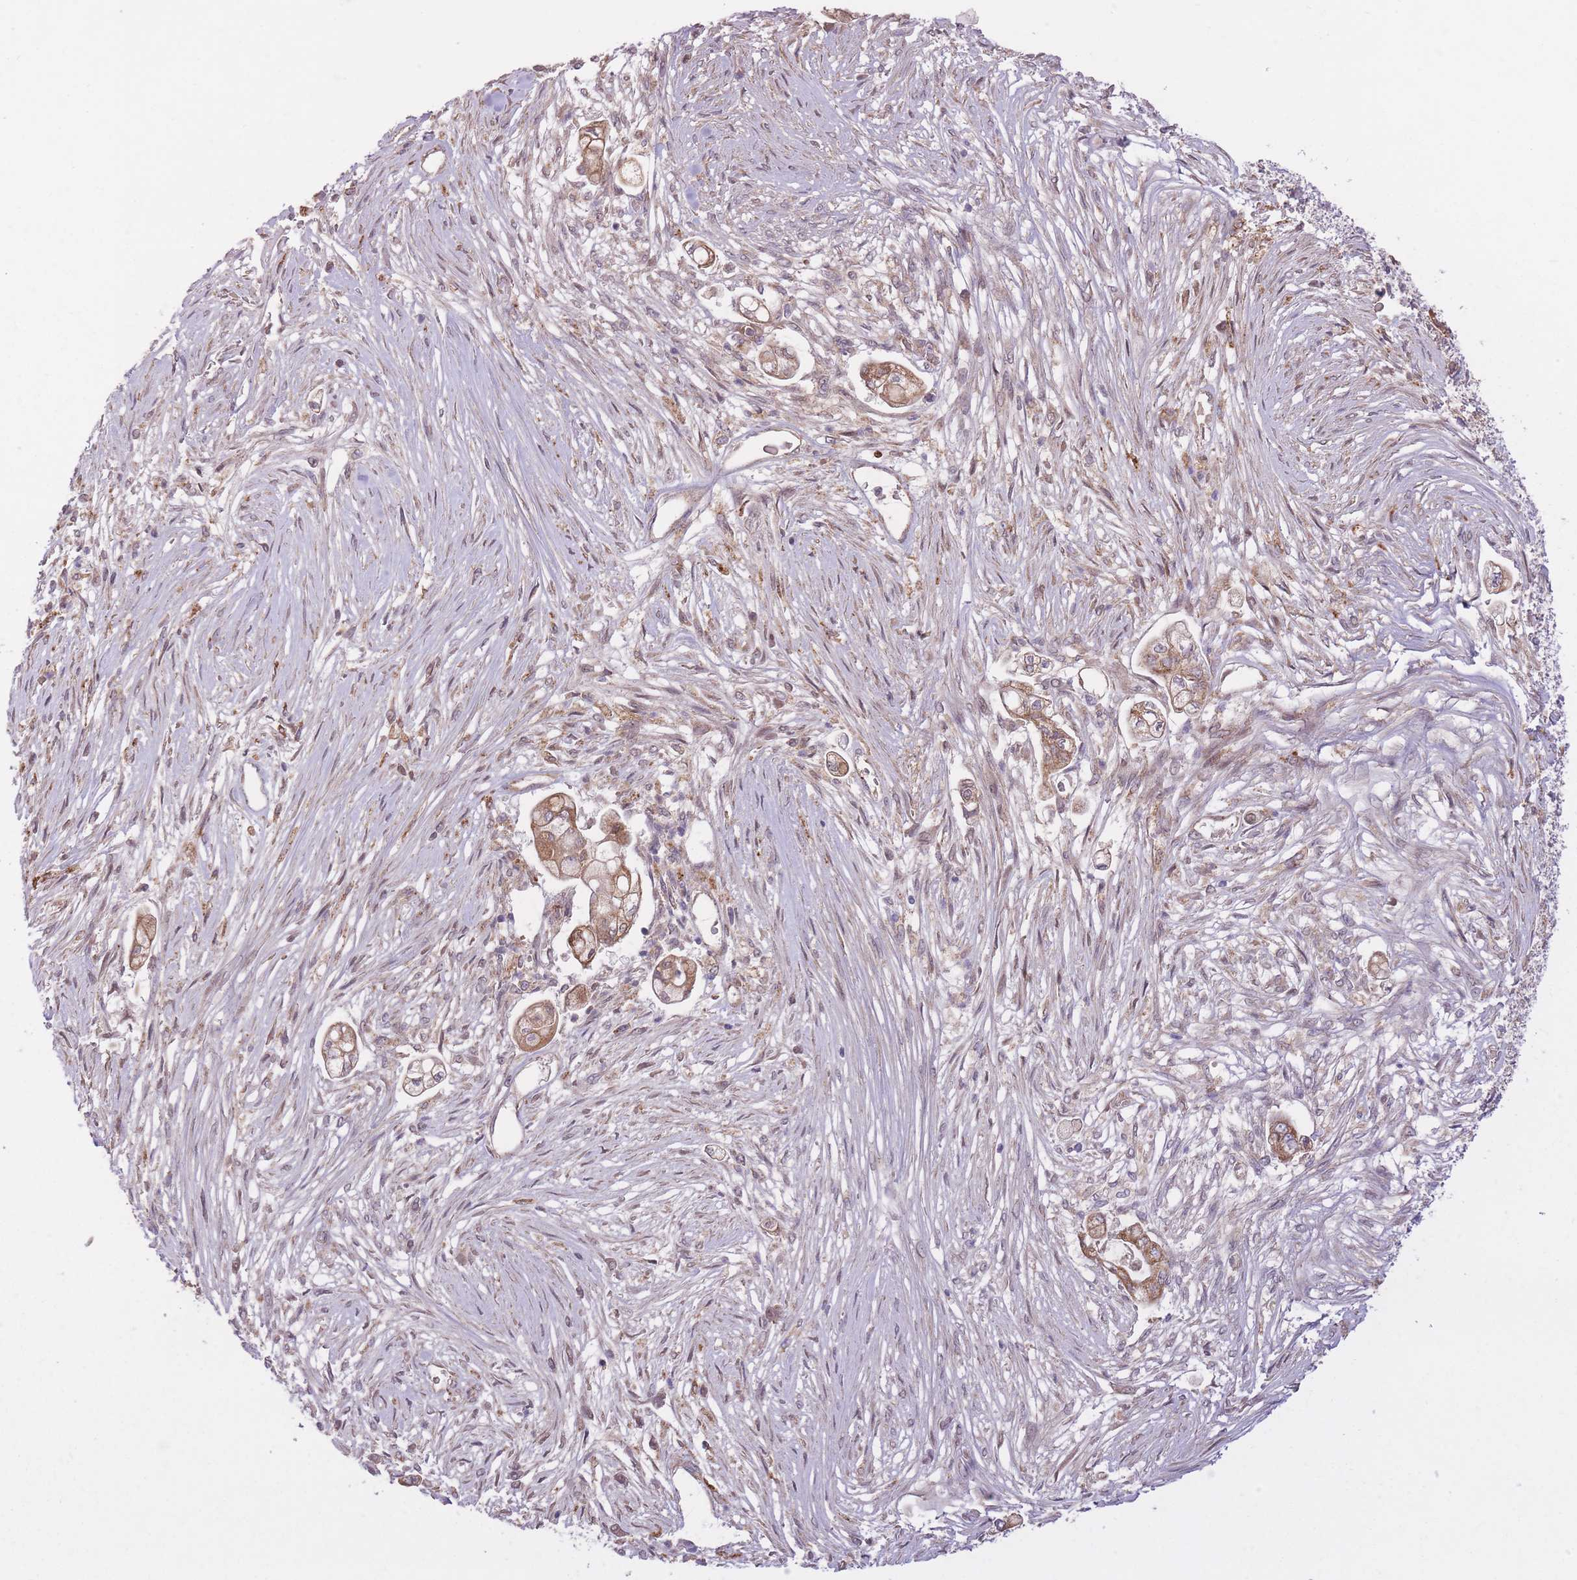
{"staining": {"intensity": "moderate", "quantity": ">75%", "location": "cytoplasmic/membranous"}, "tissue": "pancreatic cancer", "cell_type": "Tumor cells", "image_type": "cancer", "snomed": [{"axis": "morphology", "description": "Adenocarcinoma, NOS"}, {"axis": "topography", "description": "Pancreas"}], "caption": "Approximately >75% of tumor cells in human adenocarcinoma (pancreatic) show moderate cytoplasmic/membranous protein staining as visualized by brown immunohistochemical staining.", "gene": "POLR3F", "patient": {"sex": "female", "age": 69}}